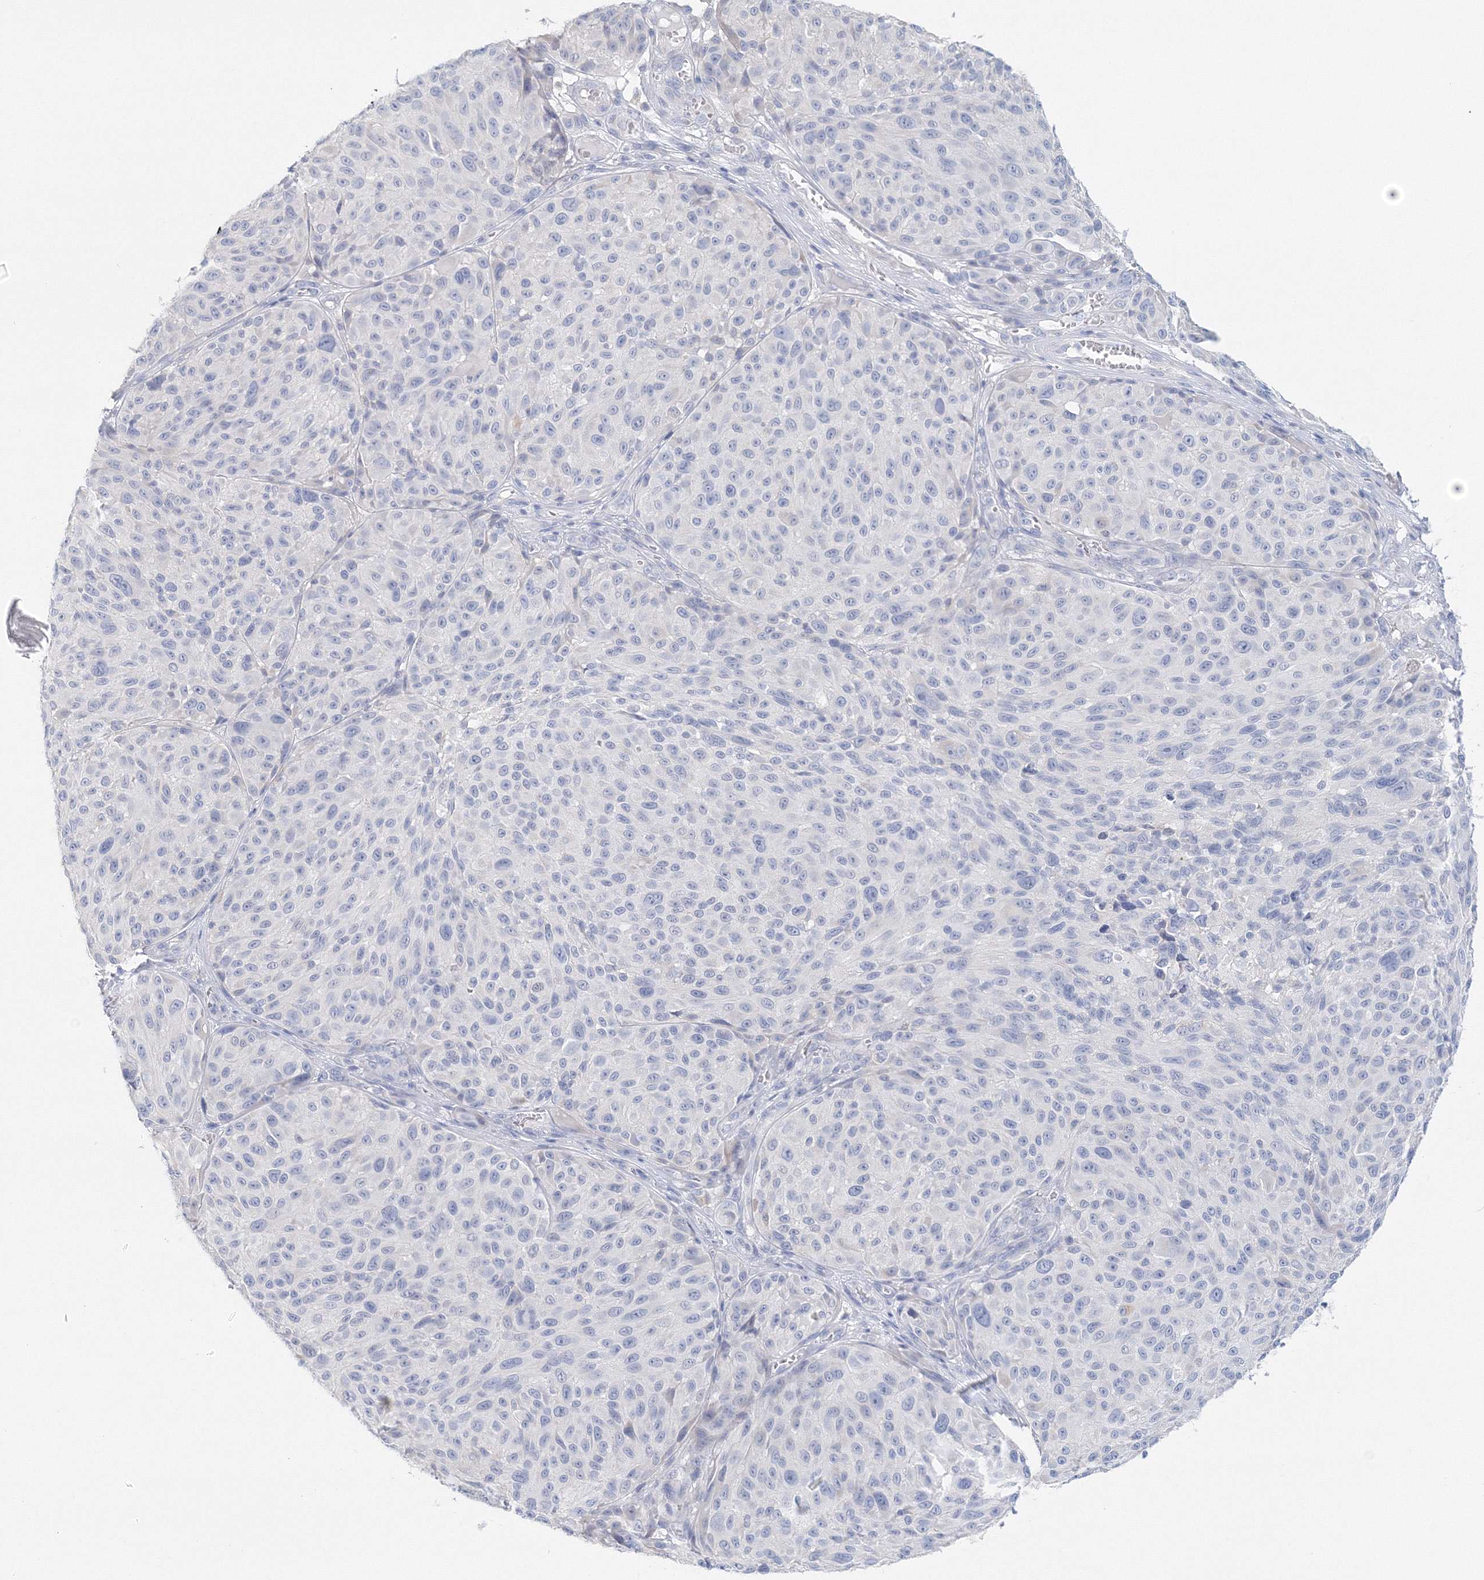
{"staining": {"intensity": "negative", "quantity": "none", "location": "none"}, "tissue": "melanoma", "cell_type": "Tumor cells", "image_type": "cancer", "snomed": [{"axis": "morphology", "description": "Malignant melanoma, NOS"}, {"axis": "topography", "description": "Skin"}], "caption": "Tumor cells are negative for brown protein staining in melanoma.", "gene": "VSIG1", "patient": {"sex": "male", "age": 83}}